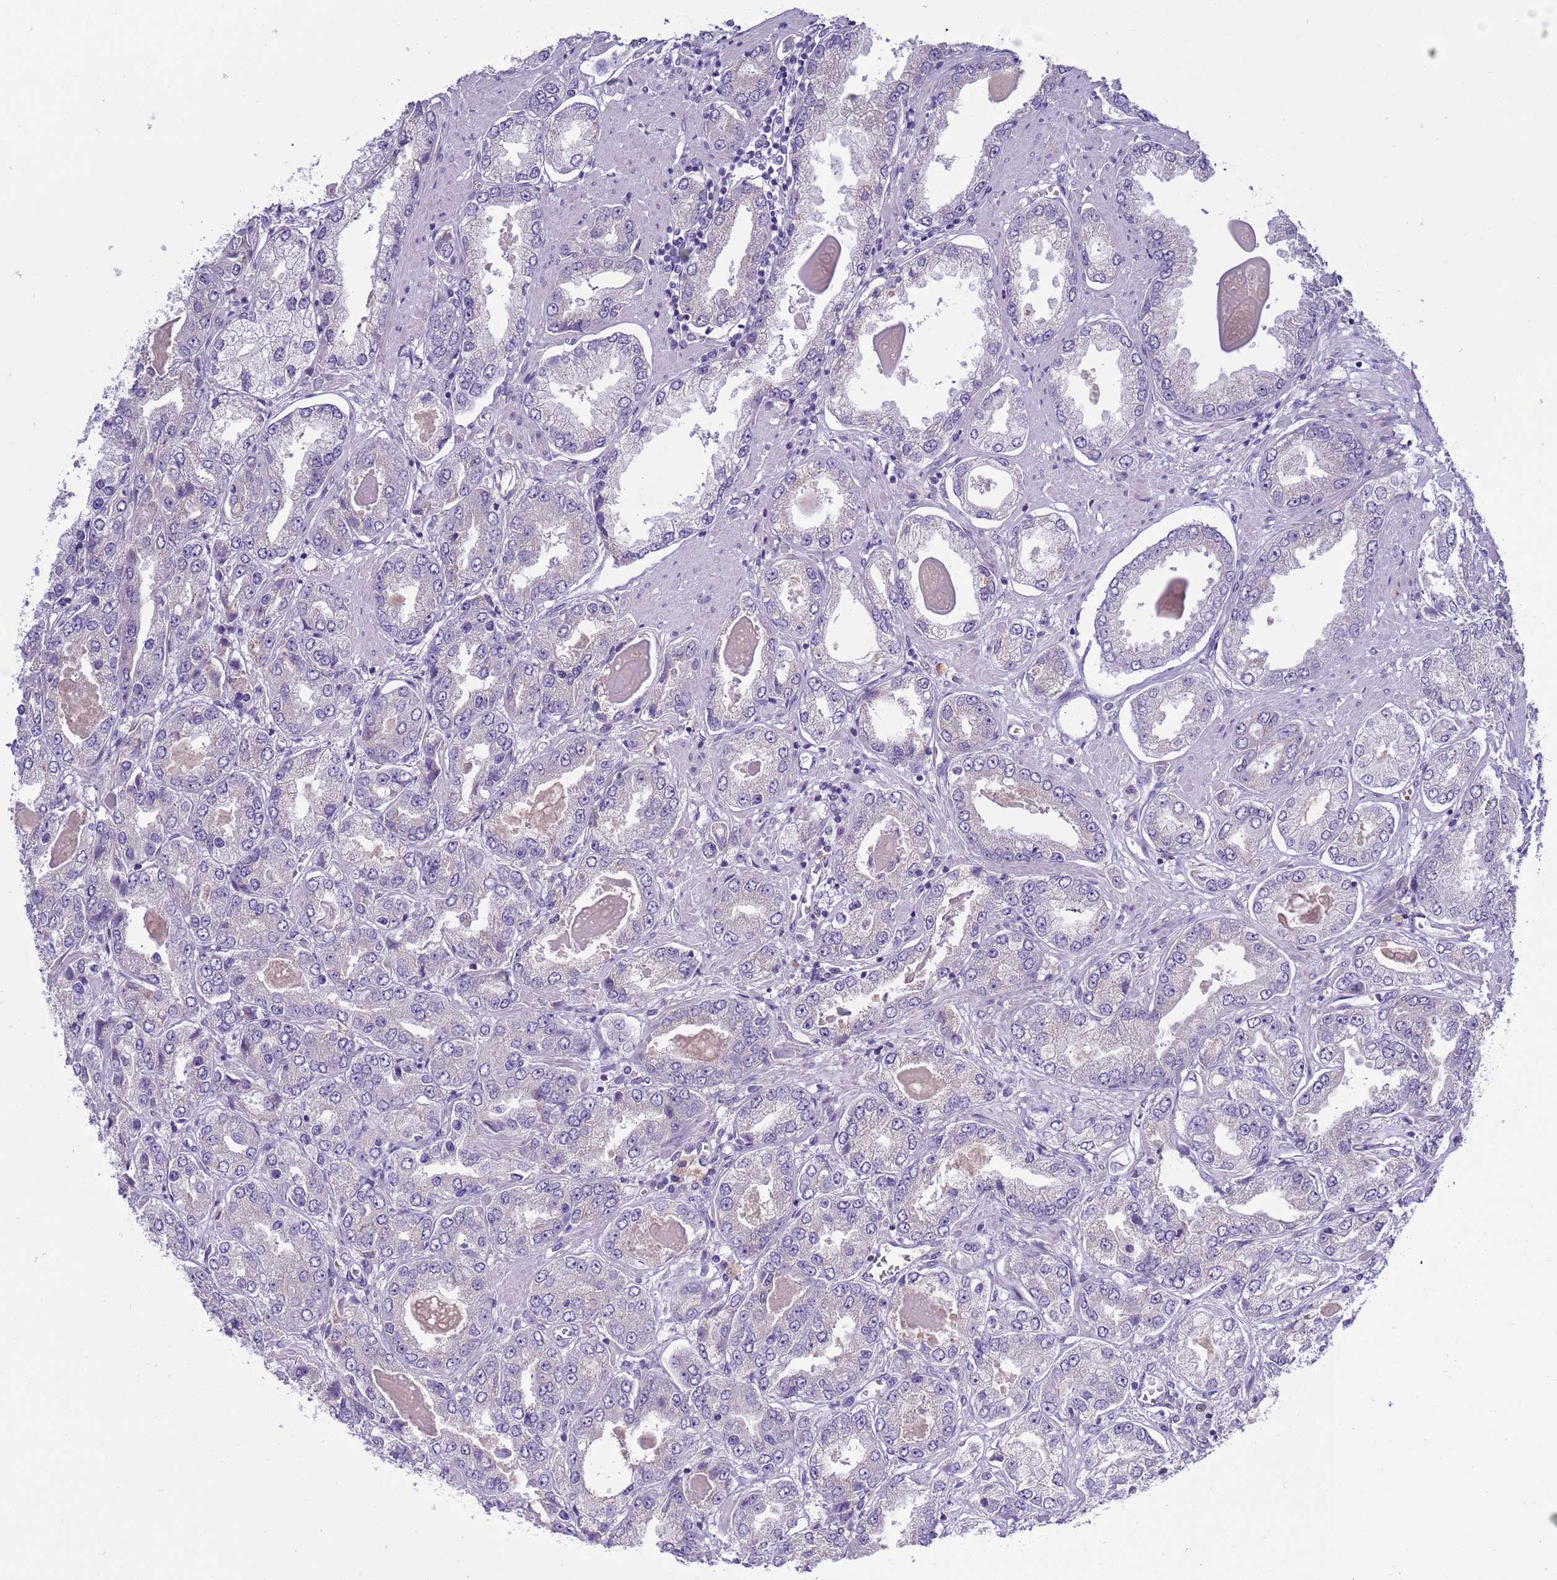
{"staining": {"intensity": "negative", "quantity": "none", "location": "none"}, "tissue": "prostate cancer", "cell_type": "Tumor cells", "image_type": "cancer", "snomed": [{"axis": "morphology", "description": "Adenocarcinoma, High grade"}, {"axis": "topography", "description": "Prostate"}], "caption": "IHC of human prostate cancer (adenocarcinoma (high-grade)) displays no positivity in tumor cells.", "gene": "ABHD17B", "patient": {"sex": "male", "age": 68}}